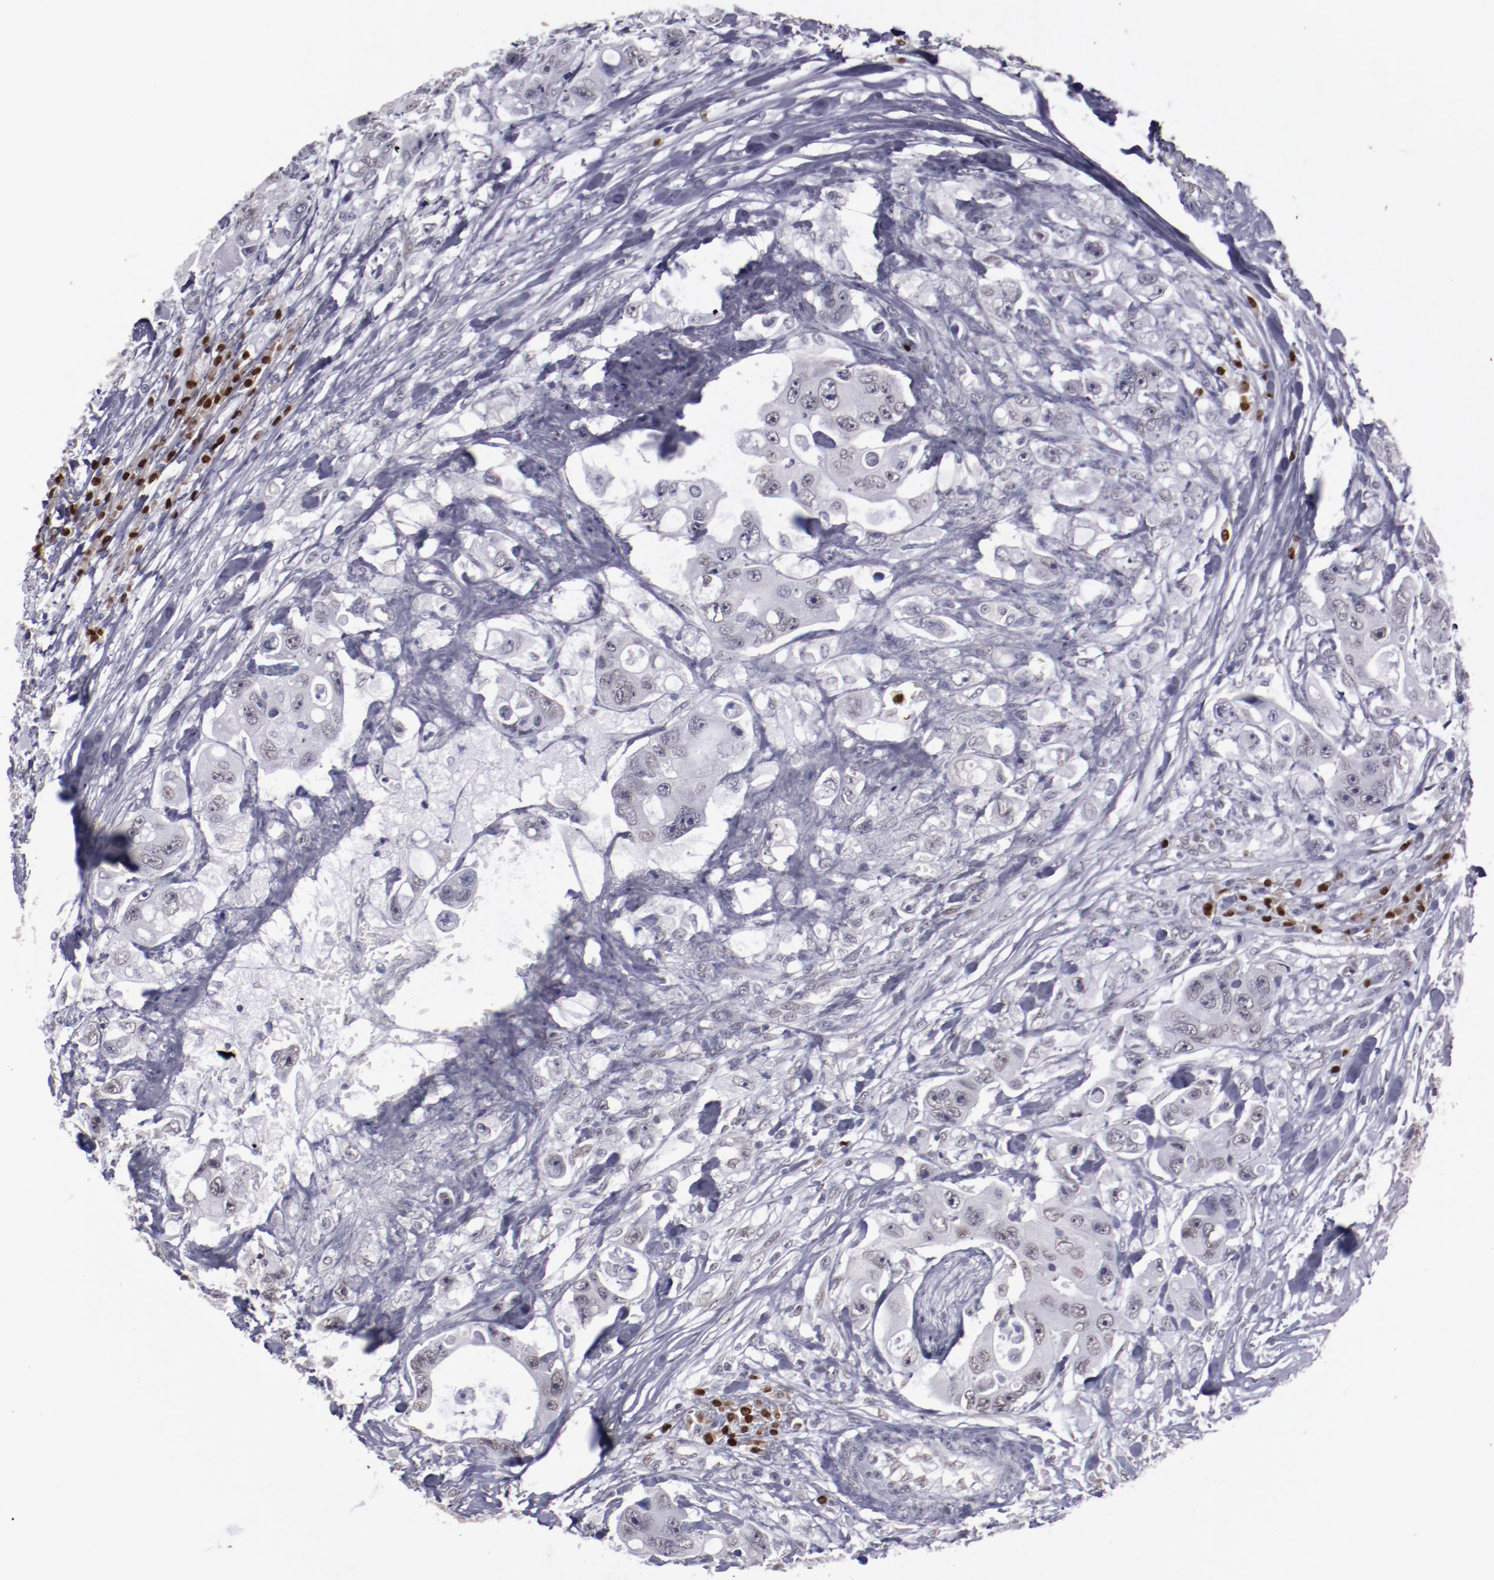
{"staining": {"intensity": "weak", "quantity": "<25%", "location": "nuclear"}, "tissue": "colorectal cancer", "cell_type": "Tumor cells", "image_type": "cancer", "snomed": [{"axis": "morphology", "description": "Adenocarcinoma, NOS"}, {"axis": "topography", "description": "Colon"}], "caption": "Human colorectal cancer stained for a protein using IHC displays no positivity in tumor cells.", "gene": "IRF4", "patient": {"sex": "female", "age": 46}}